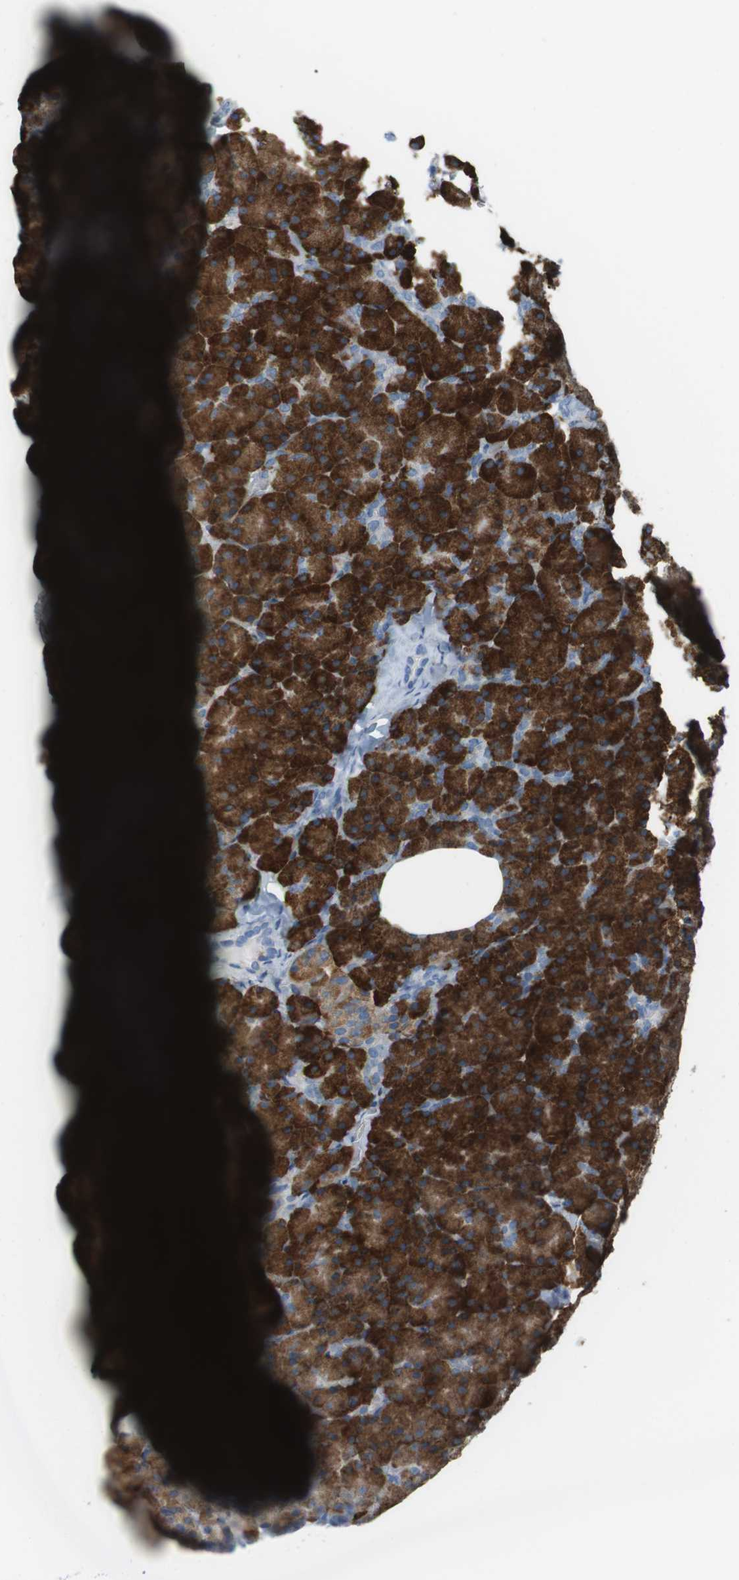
{"staining": {"intensity": "strong", "quantity": ">75%", "location": "cytoplasmic/membranous"}, "tissue": "pancreas", "cell_type": "Exocrine glandular cells", "image_type": "normal", "snomed": [{"axis": "morphology", "description": "Normal tissue, NOS"}, {"axis": "topography", "description": "Pancreas"}], "caption": "Protein staining displays strong cytoplasmic/membranous expression in approximately >75% of exocrine glandular cells in unremarkable pancreas.", "gene": "VAMP1", "patient": {"sex": "female", "age": 35}}